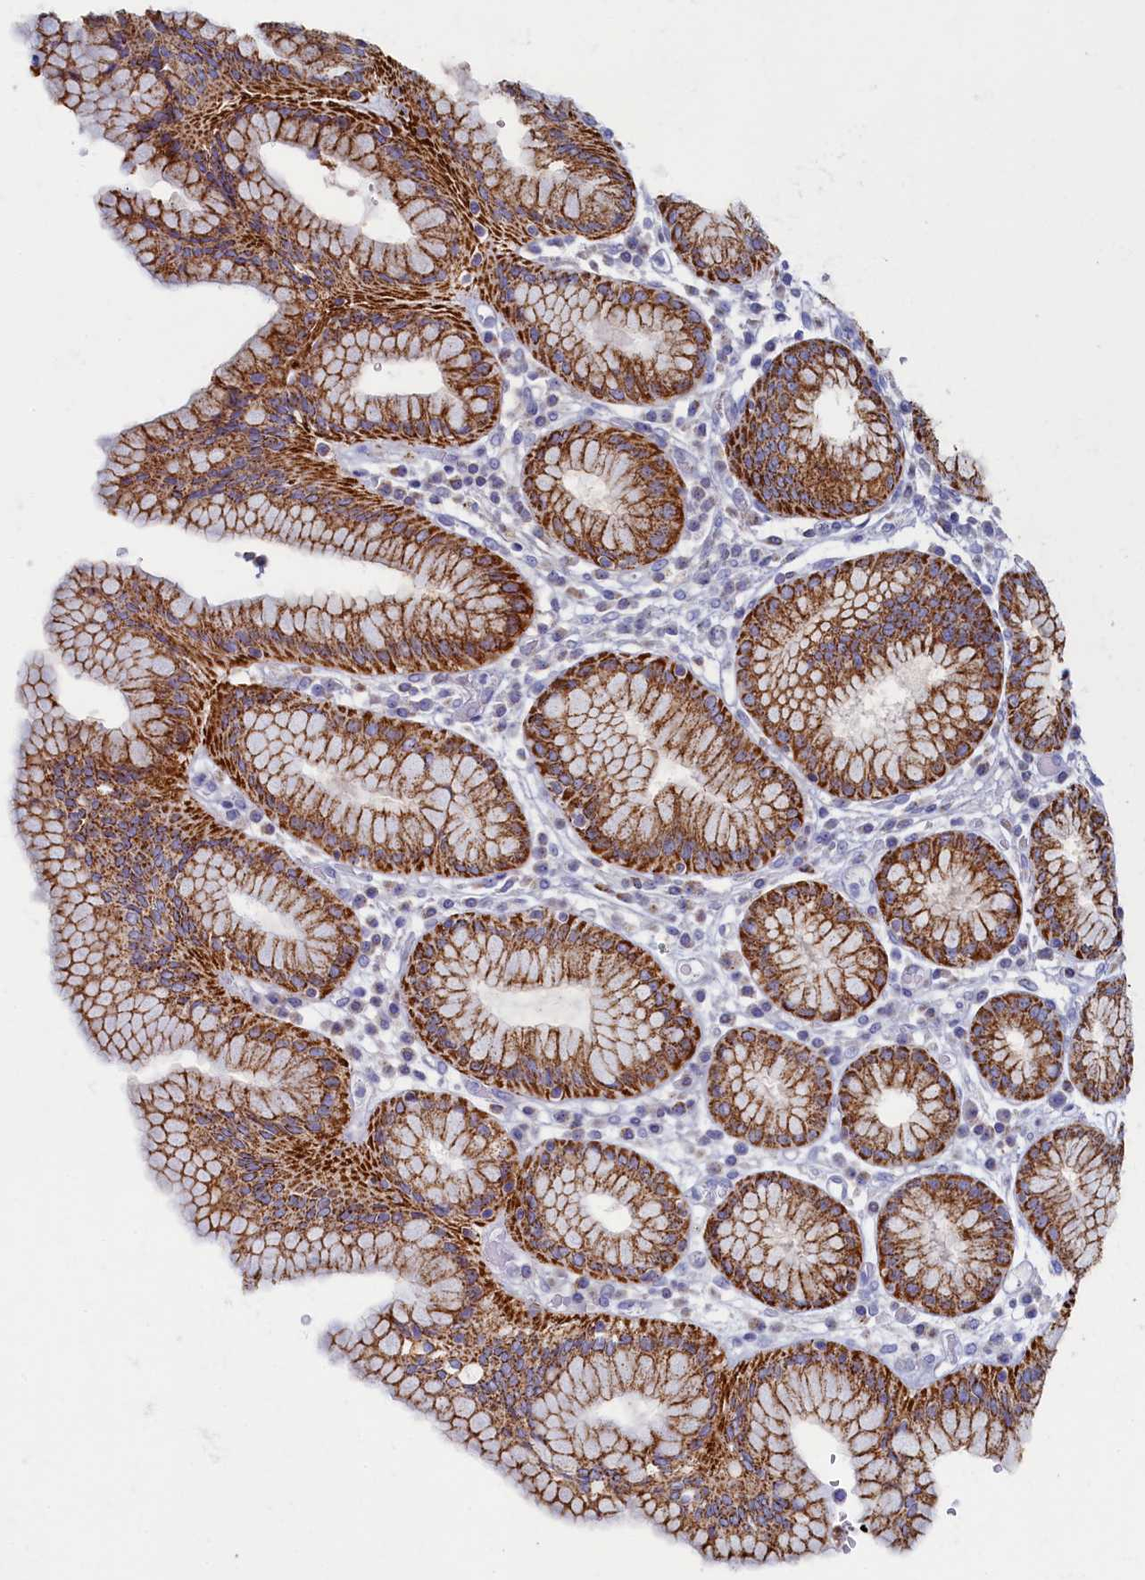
{"staining": {"intensity": "strong", "quantity": ">75%", "location": "cytoplasmic/membranous"}, "tissue": "stomach", "cell_type": "Glandular cells", "image_type": "normal", "snomed": [{"axis": "morphology", "description": "Normal tissue, NOS"}, {"axis": "topography", "description": "Stomach"}, {"axis": "topography", "description": "Stomach, lower"}], "caption": "Glandular cells show high levels of strong cytoplasmic/membranous staining in approximately >75% of cells in benign stomach.", "gene": "OCIAD2", "patient": {"sex": "female", "age": 56}}